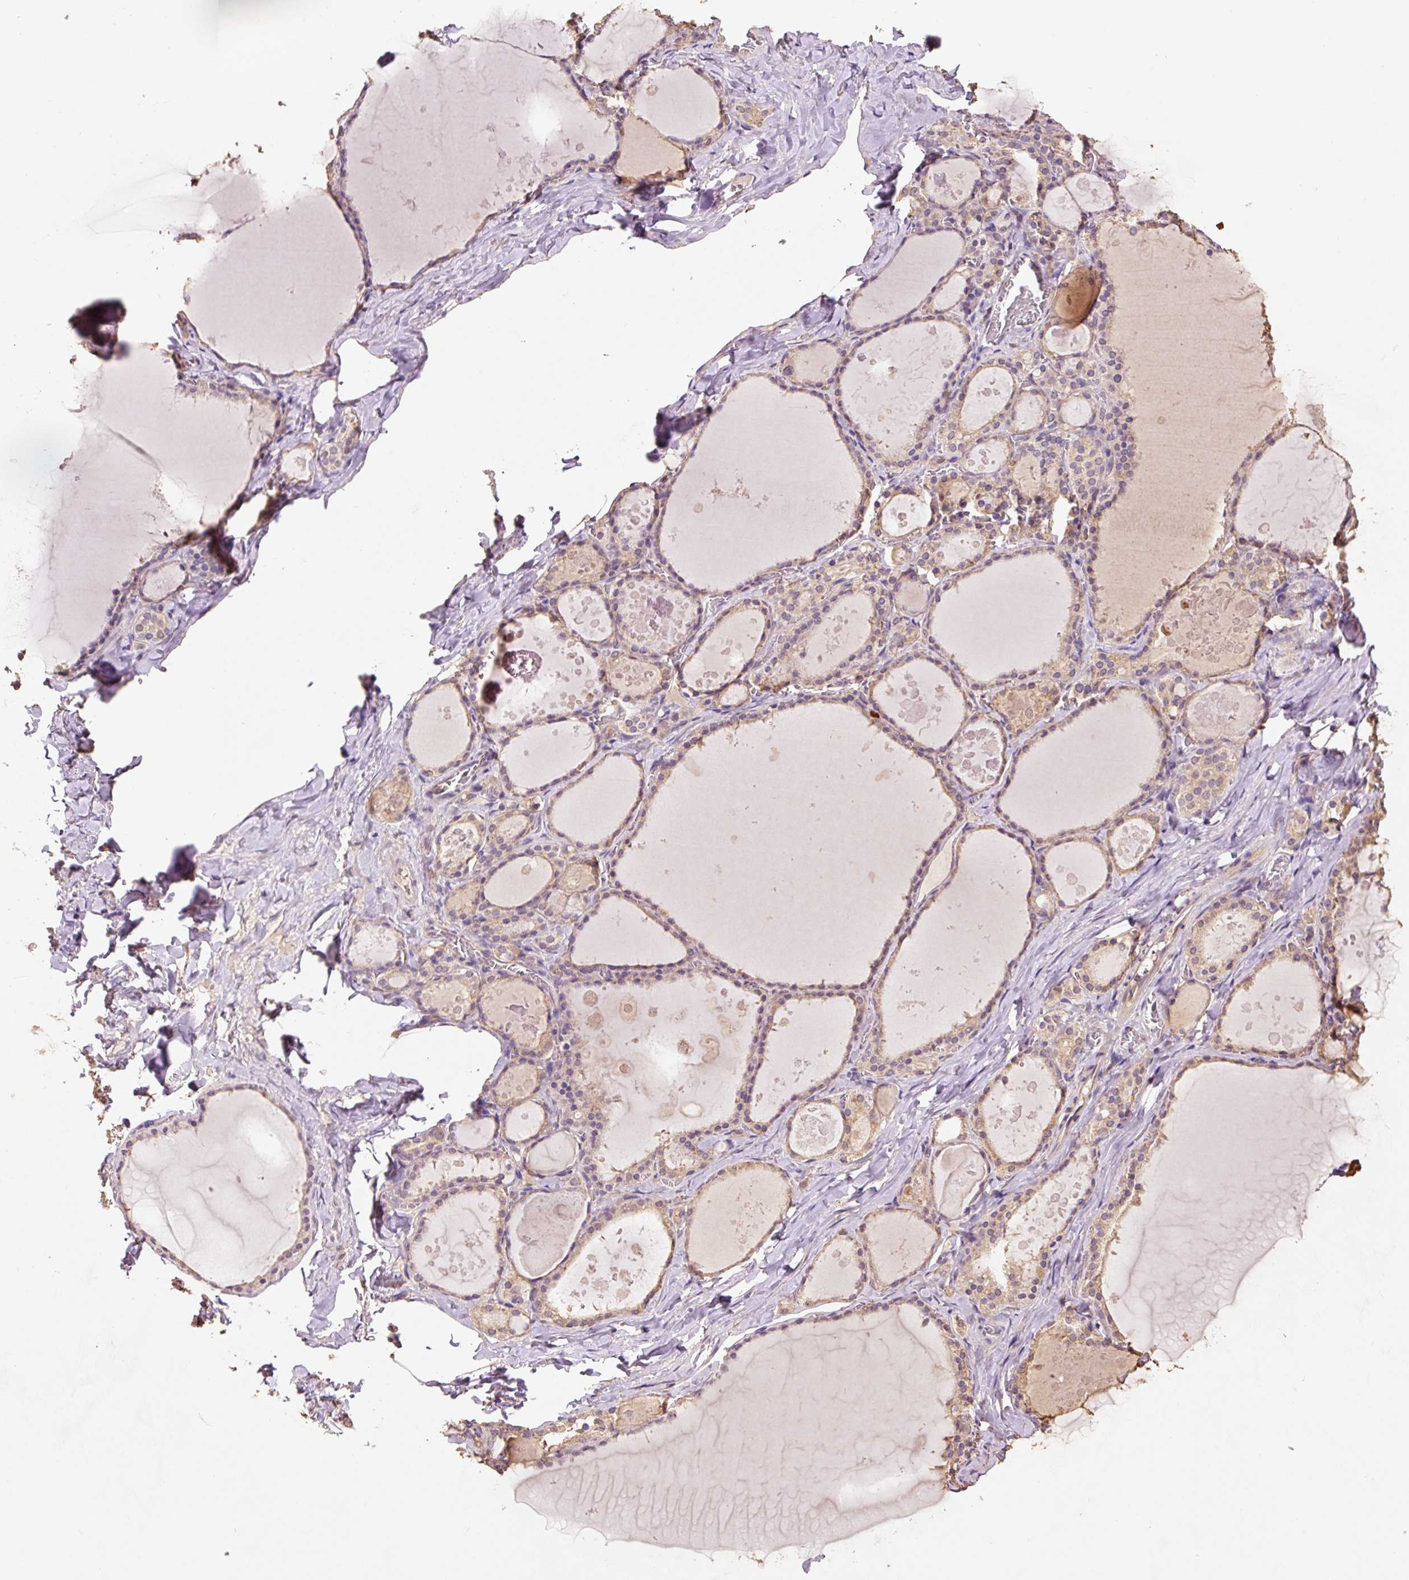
{"staining": {"intensity": "weak", "quantity": ">75%", "location": "cytoplasmic/membranous"}, "tissue": "thyroid gland", "cell_type": "Glandular cells", "image_type": "normal", "snomed": [{"axis": "morphology", "description": "Normal tissue, NOS"}, {"axis": "topography", "description": "Thyroid gland"}], "caption": "Immunohistochemistry (IHC) photomicrograph of normal human thyroid gland stained for a protein (brown), which shows low levels of weak cytoplasmic/membranous positivity in about >75% of glandular cells.", "gene": "HERC2", "patient": {"sex": "male", "age": 56}}